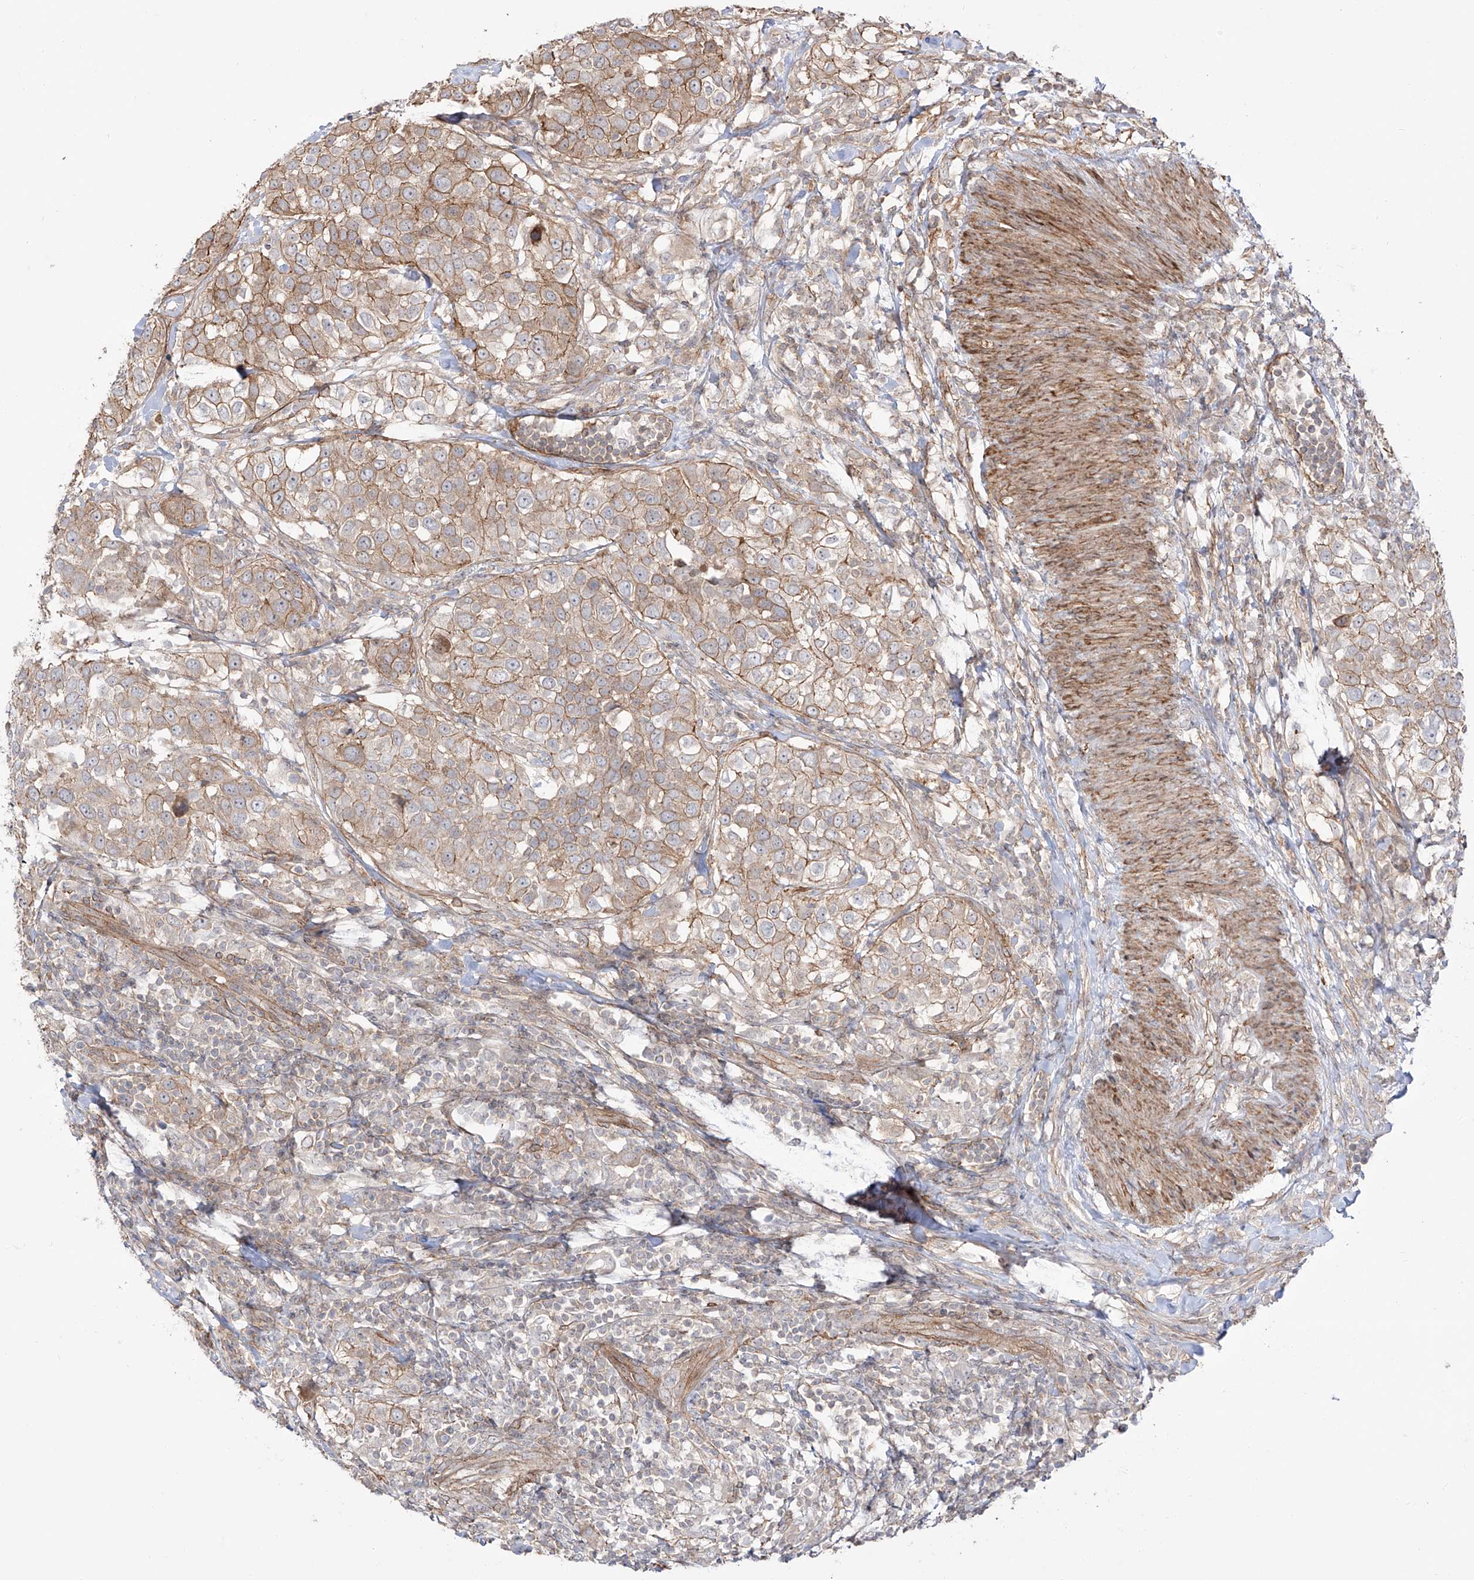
{"staining": {"intensity": "moderate", "quantity": "25%-75%", "location": "cytoplasmic/membranous"}, "tissue": "urothelial cancer", "cell_type": "Tumor cells", "image_type": "cancer", "snomed": [{"axis": "morphology", "description": "Urothelial carcinoma, High grade"}, {"axis": "topography", "description": "Urinary bladder"}], "caption": "This image exhibits IHC staining of human urothelial carcinoma (high-grade), with medium moderate cytoplasmic/membranous expression in approximately 25%-75% of tumor cells.", "gene": "ZNF180", "patient": {"sex": "female", "age": 80}}